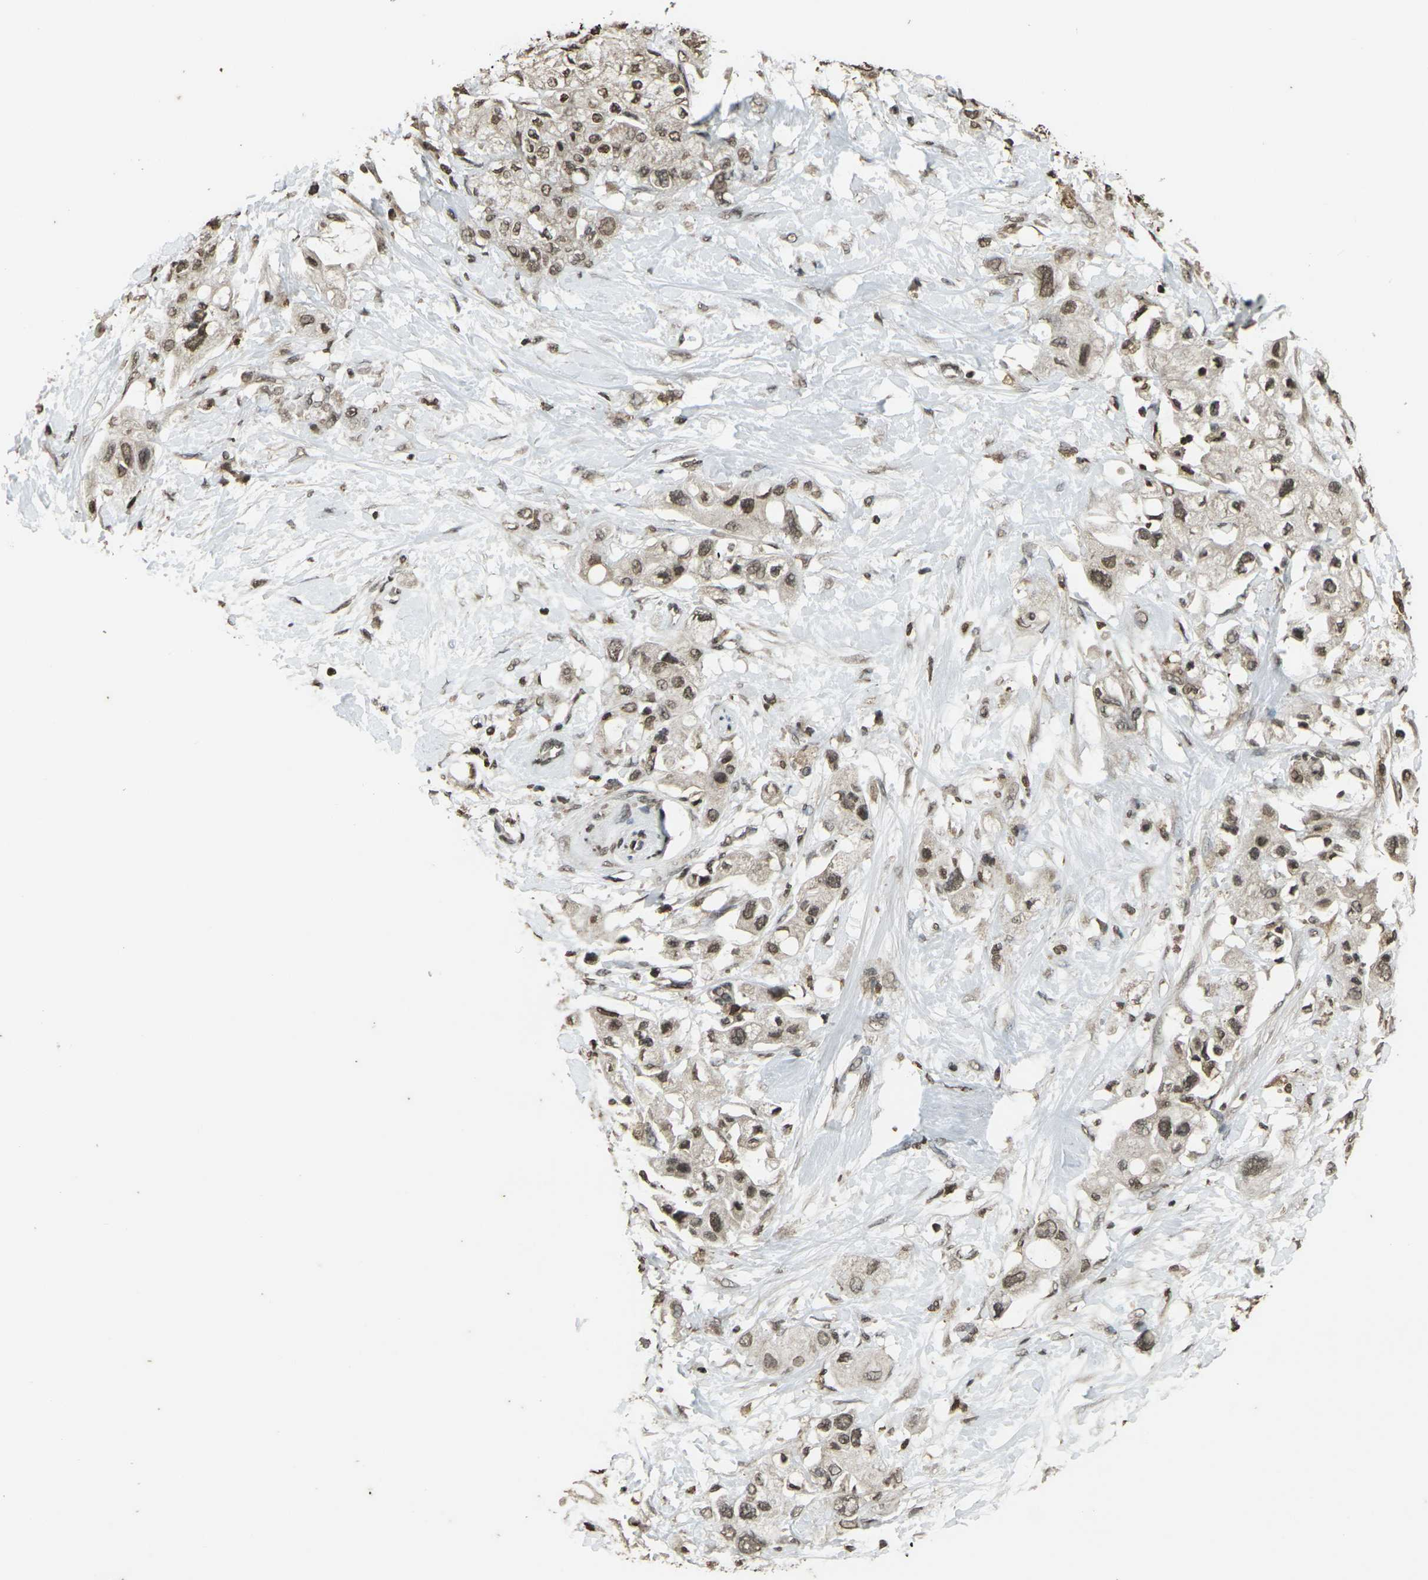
{"staining": {"intensity": "moderate", "quantity": ">75%", "location": "nuclear"}, "tissue": "pancreatic cancer", "cell_type": "Tumor cells", "image_type": "cancer", "snomed": [{"axis": "morphology", "description": "Adenocarcinoma, NOS"}, {"axis": "topography", "description": "Pancreas"}], "caption": "A brown stain shows moderate nuclear staining of a protein in human pancreatic cancer tumor cells.", "gene": "PRPF8", "patient": {"sex": "female", "age": 56}}